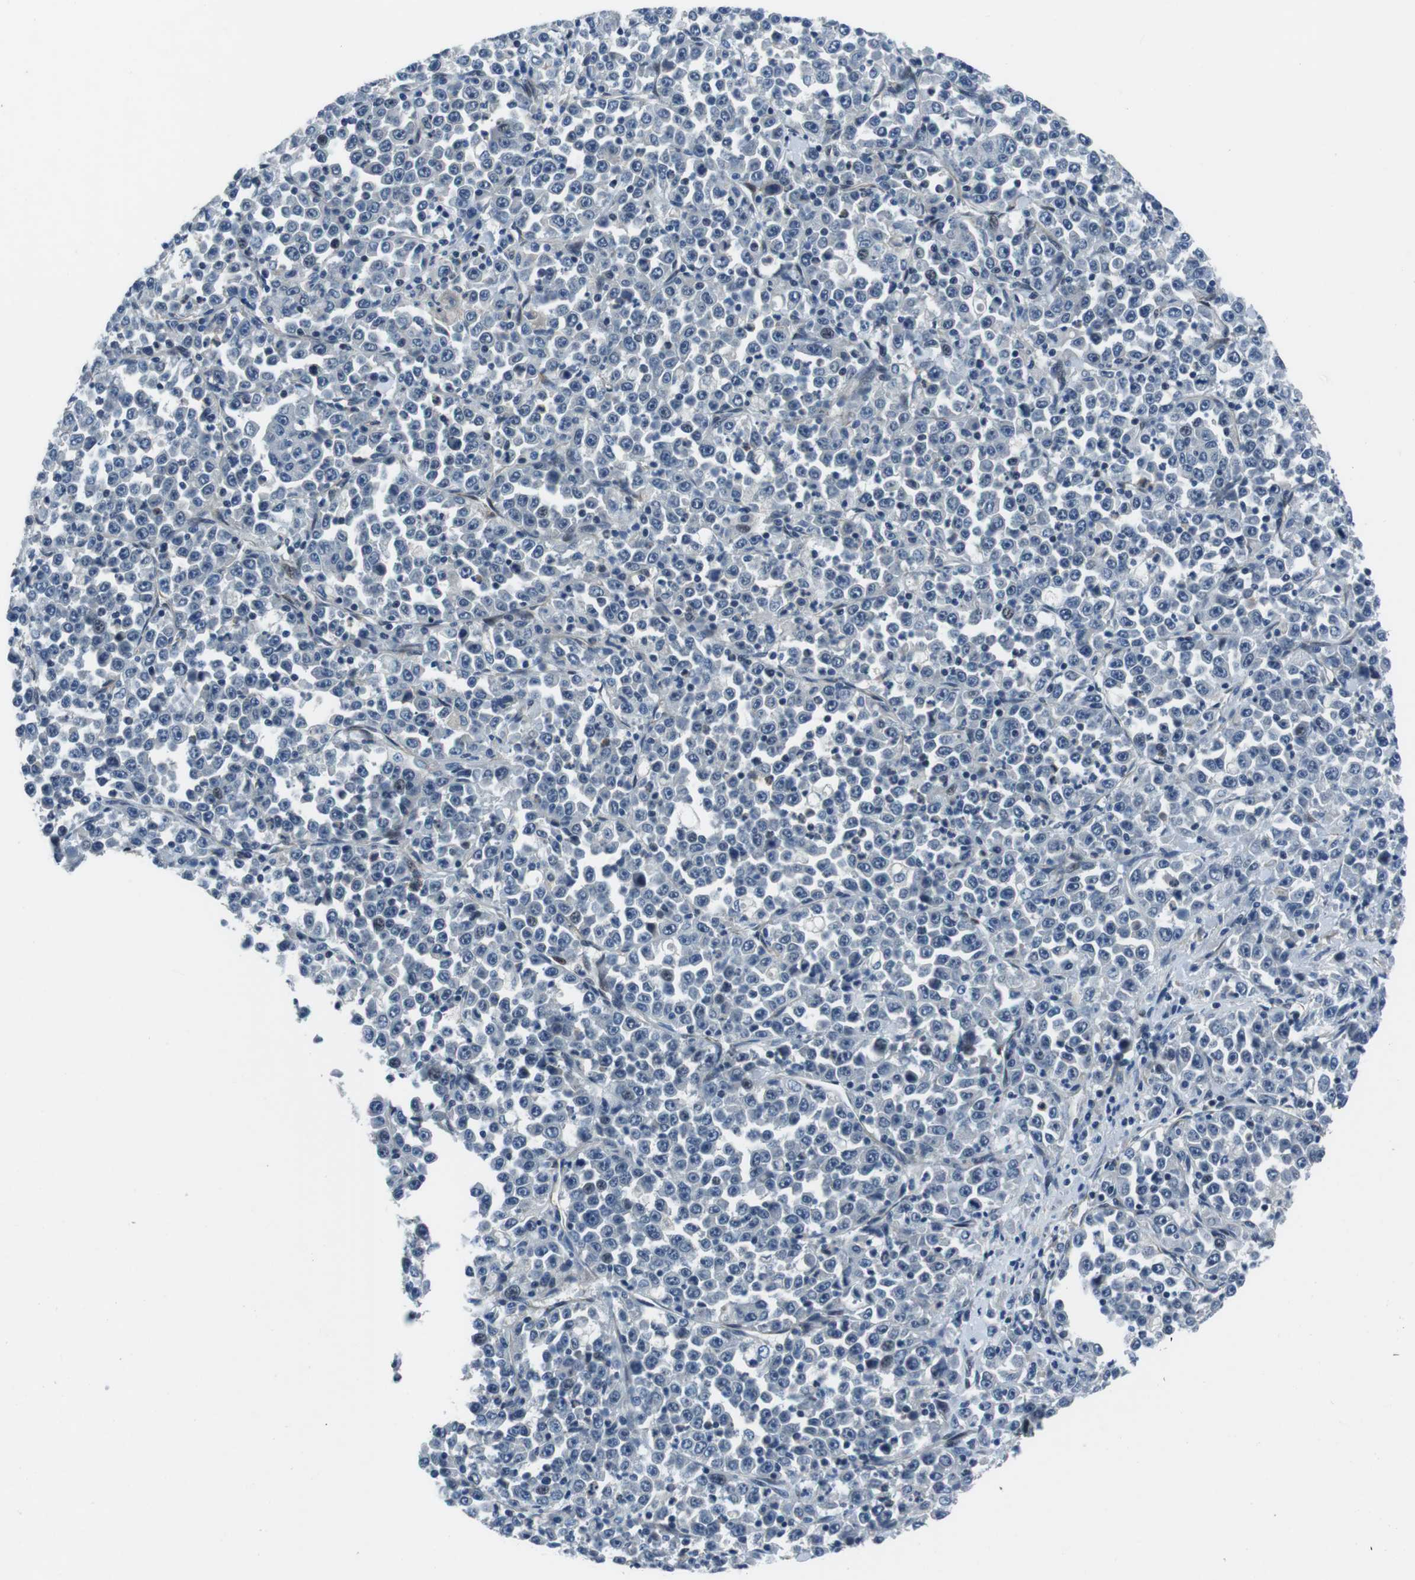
{"staining": {"intensity": "negative", "quantity": "none", "location": "none"}, "tissue": "stomach cancer", "cell_type": "Tumor cells", "image_type": "cancer", "snomed": [{"axis": "morphology", "description": "Normal tissue, NOS"}, {"axis": "morphology", "description": "Adenocarcinoma, NOS"}, {"axis": "topography", "description": "Stomach, upper"}, {"axis": "topography", "description": "Stomach"}], "caption": "Immunohistochemistry (IHC) of human adenocarcinoma (stomach) reveals no positivity in tumor cells.", "gene": "LRRC49", "patient": {"sex": "male", "age": 59}}